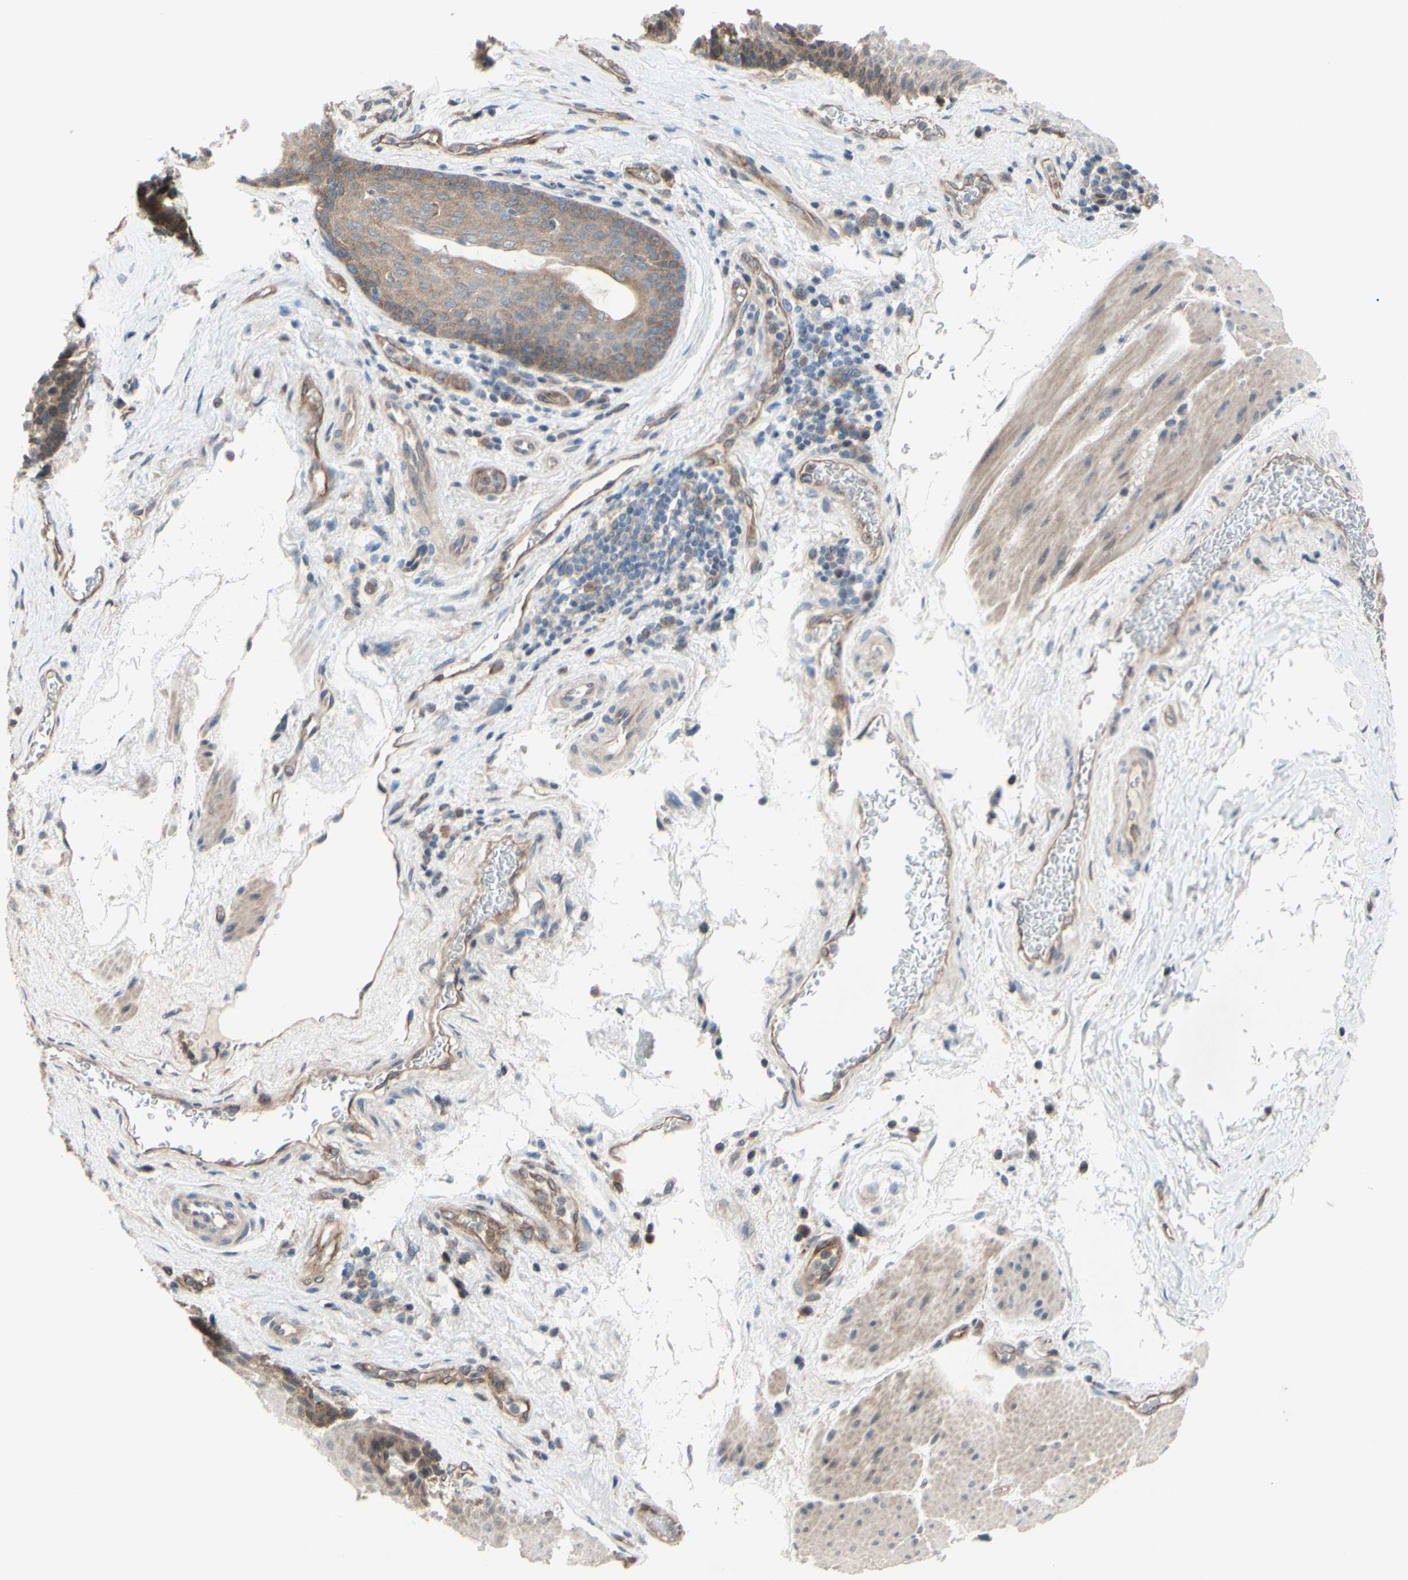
{"staining": {"intensity": "moderate", "quantity": "<25%", "location": "cytoplasmic/membranous"}, "tissue": "esophagus", "cell_type": "Squamous epithelial cells", "image_type": "normal", "snomed": [{"axis": "morphology", "description": "Normal tissue, NOS"}, {"axis": "topography", "description": "Esophagus"}], "caption": "Moderate cytoplasmic/membranous positivity is seen in approximately <25% of squamous epithelial cells in normal esophagus.", "gene": "DYNLRB1", "patient": {"sex": "female", "age": 72}}